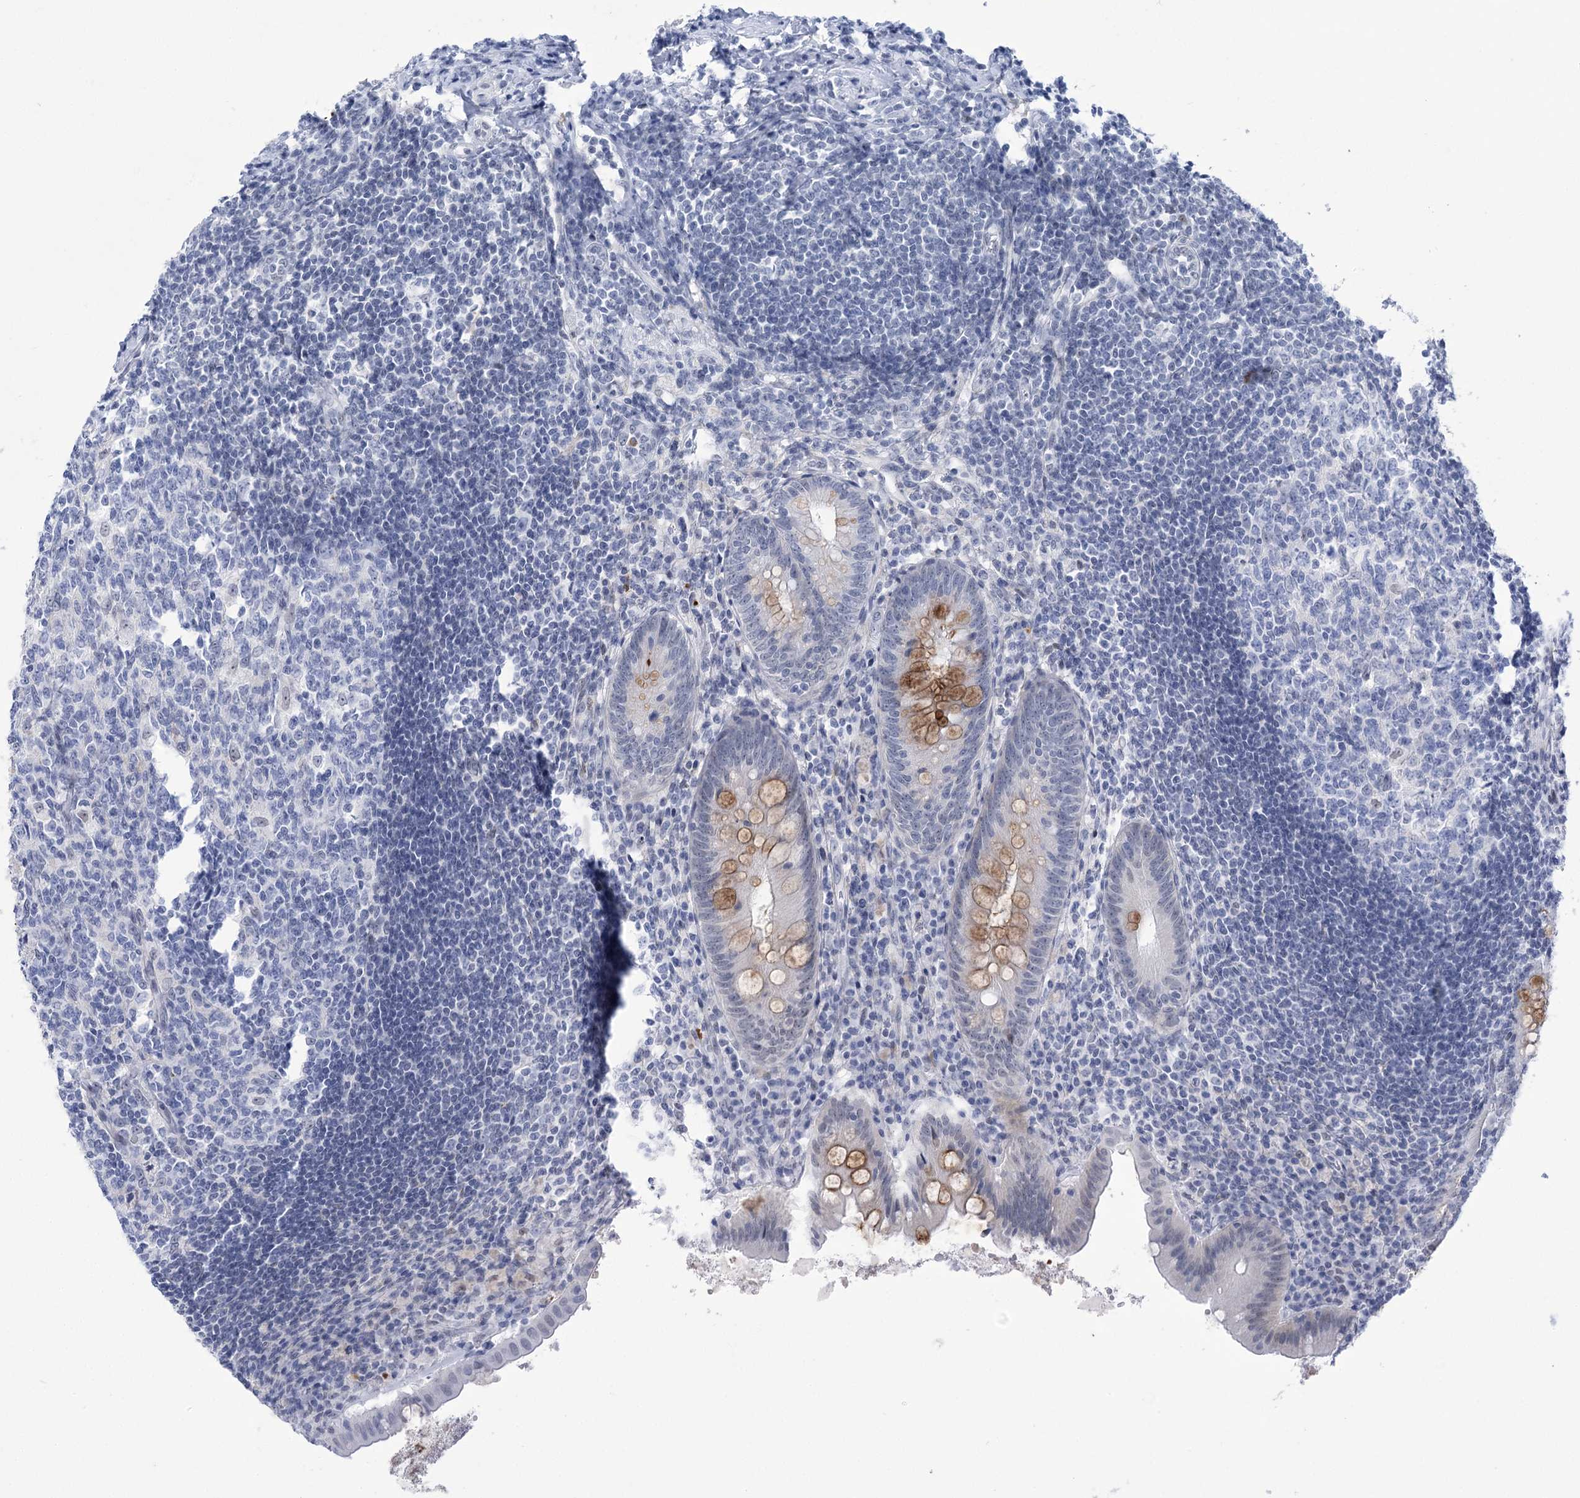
{"staining": {"intensity": "moderate", "quantity": "25%-75%", "location": "cytoplasmic/membranous"}, "tissue": "appendix", "cell_type": "Glandular cells", "image_type": "normal", "snomed": [{"axis": "morphology", "description": "Normal tissue, NOS"}, {"axis": "topography", "description": "Appendix"}], "caption": "IHC histopathology image of benign appendix: human appendix stained using immunohistochemistry (IHC) demonstrates medium levels of moderate protein expression localized specifically in the cytoplasmic/membranous of glandular cells, appearing as a cytoplasmic/membranous brown color.", "gene": "HORMAD1", "patient": {"sex": "female", "age": 54}}